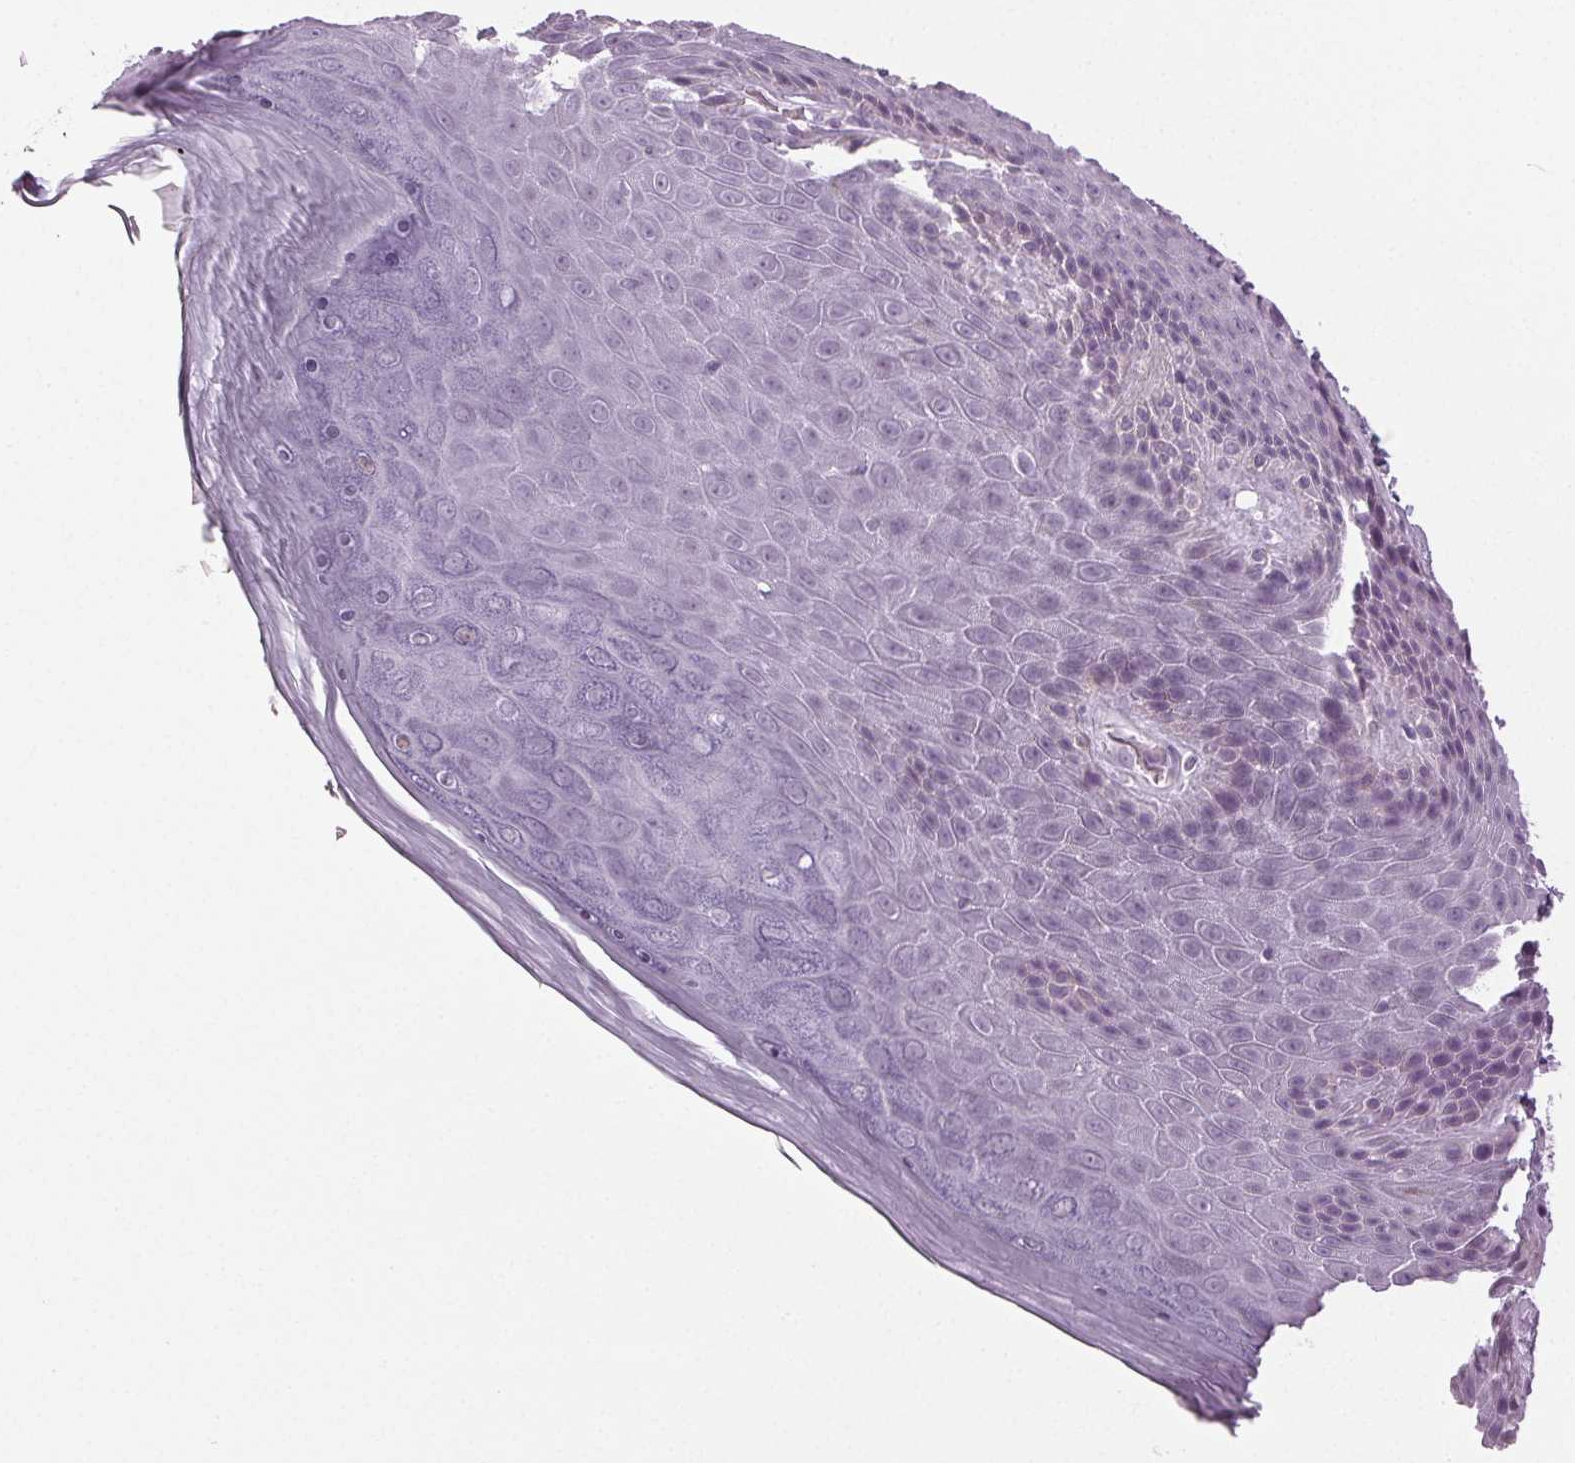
{"staining": {"intensity": "negative", "quantity": "none", "location": "none"}, "tissue": "skin", "cell_type": "Epidermal cells", "image_type": "normal", "snomed": [{"axis": "morphology", "description": "Normal tissue, NOS"}, {"axis": "topography", "description": "Anal"}, {"axis": "topography", "description": "Peripheral nerve tissue"}], "caption": "There is no significant expression in epidermal cells of skin. Brightfield microscopy of immunohistochemistry stained with DAB (brown) and hematoxylin (blue), captured at high magnification.", "gene": "DNAH12", "patient": {"sex": "male", "age": 53}}